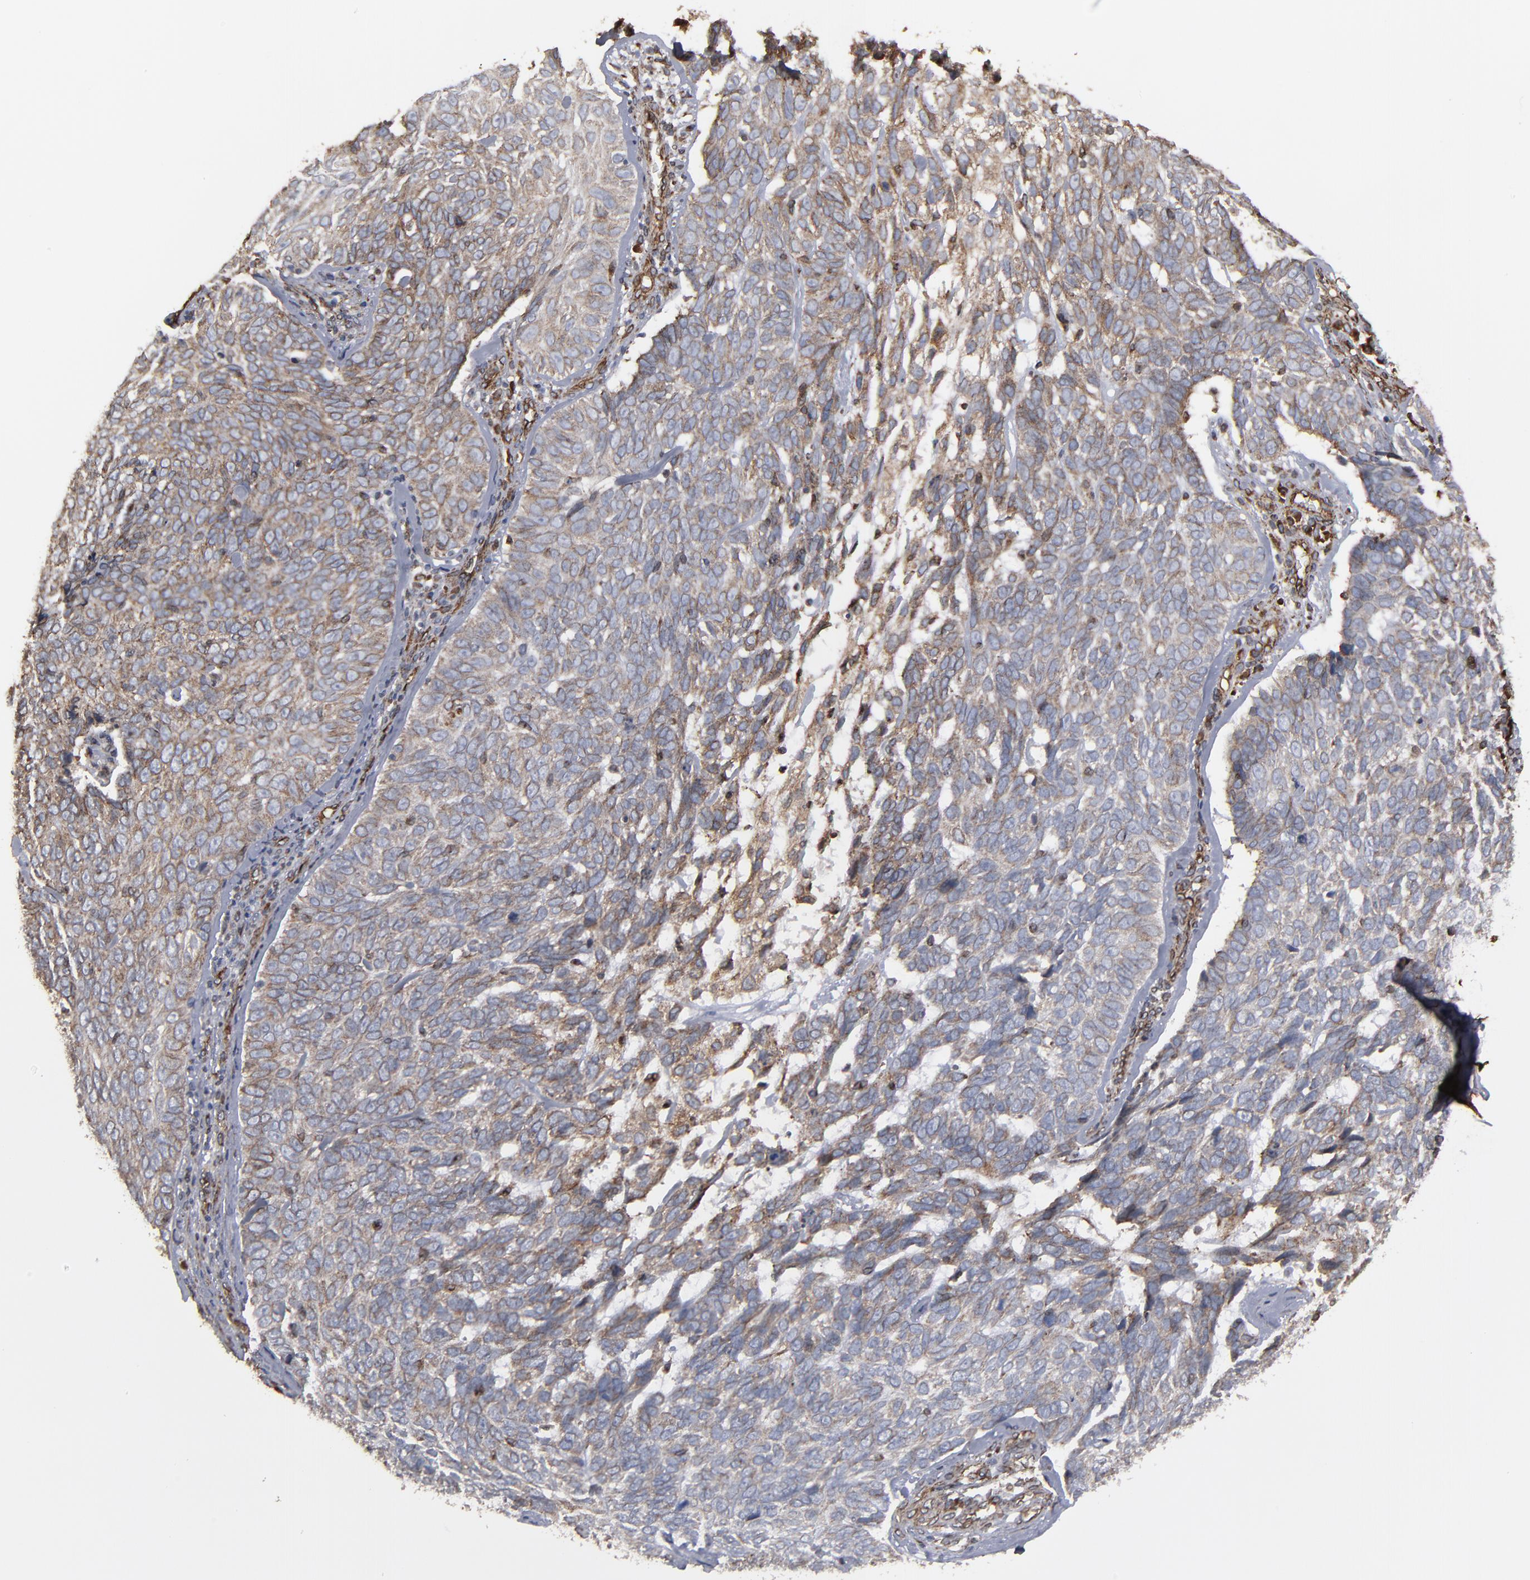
{"staining": {"intensity": "weak", "quantity": ">75%", "location": "cytoplasmic/membranous"}, "tissue": "skin cancer", "cell_type": "Tumor cells", "image_type": "cancer", "snomed": [{"axis": "morphology", "description": "Basal cell carcinoma"}, {"axis": "topography", "description": "Skin"}], "caption": "Skin basal cell carcinoma tissue displays weak cytoplasmic/membranous expression in approximately >75% of tumor cells, visualized by immunohistochemistry. The staining is performed using DAB brown chromogen to label protein expression. The nuclei are counter-stained blue using hematoxylin.", "gene": "CNIH1", "patient": {"sex": "male", "age": 72}}